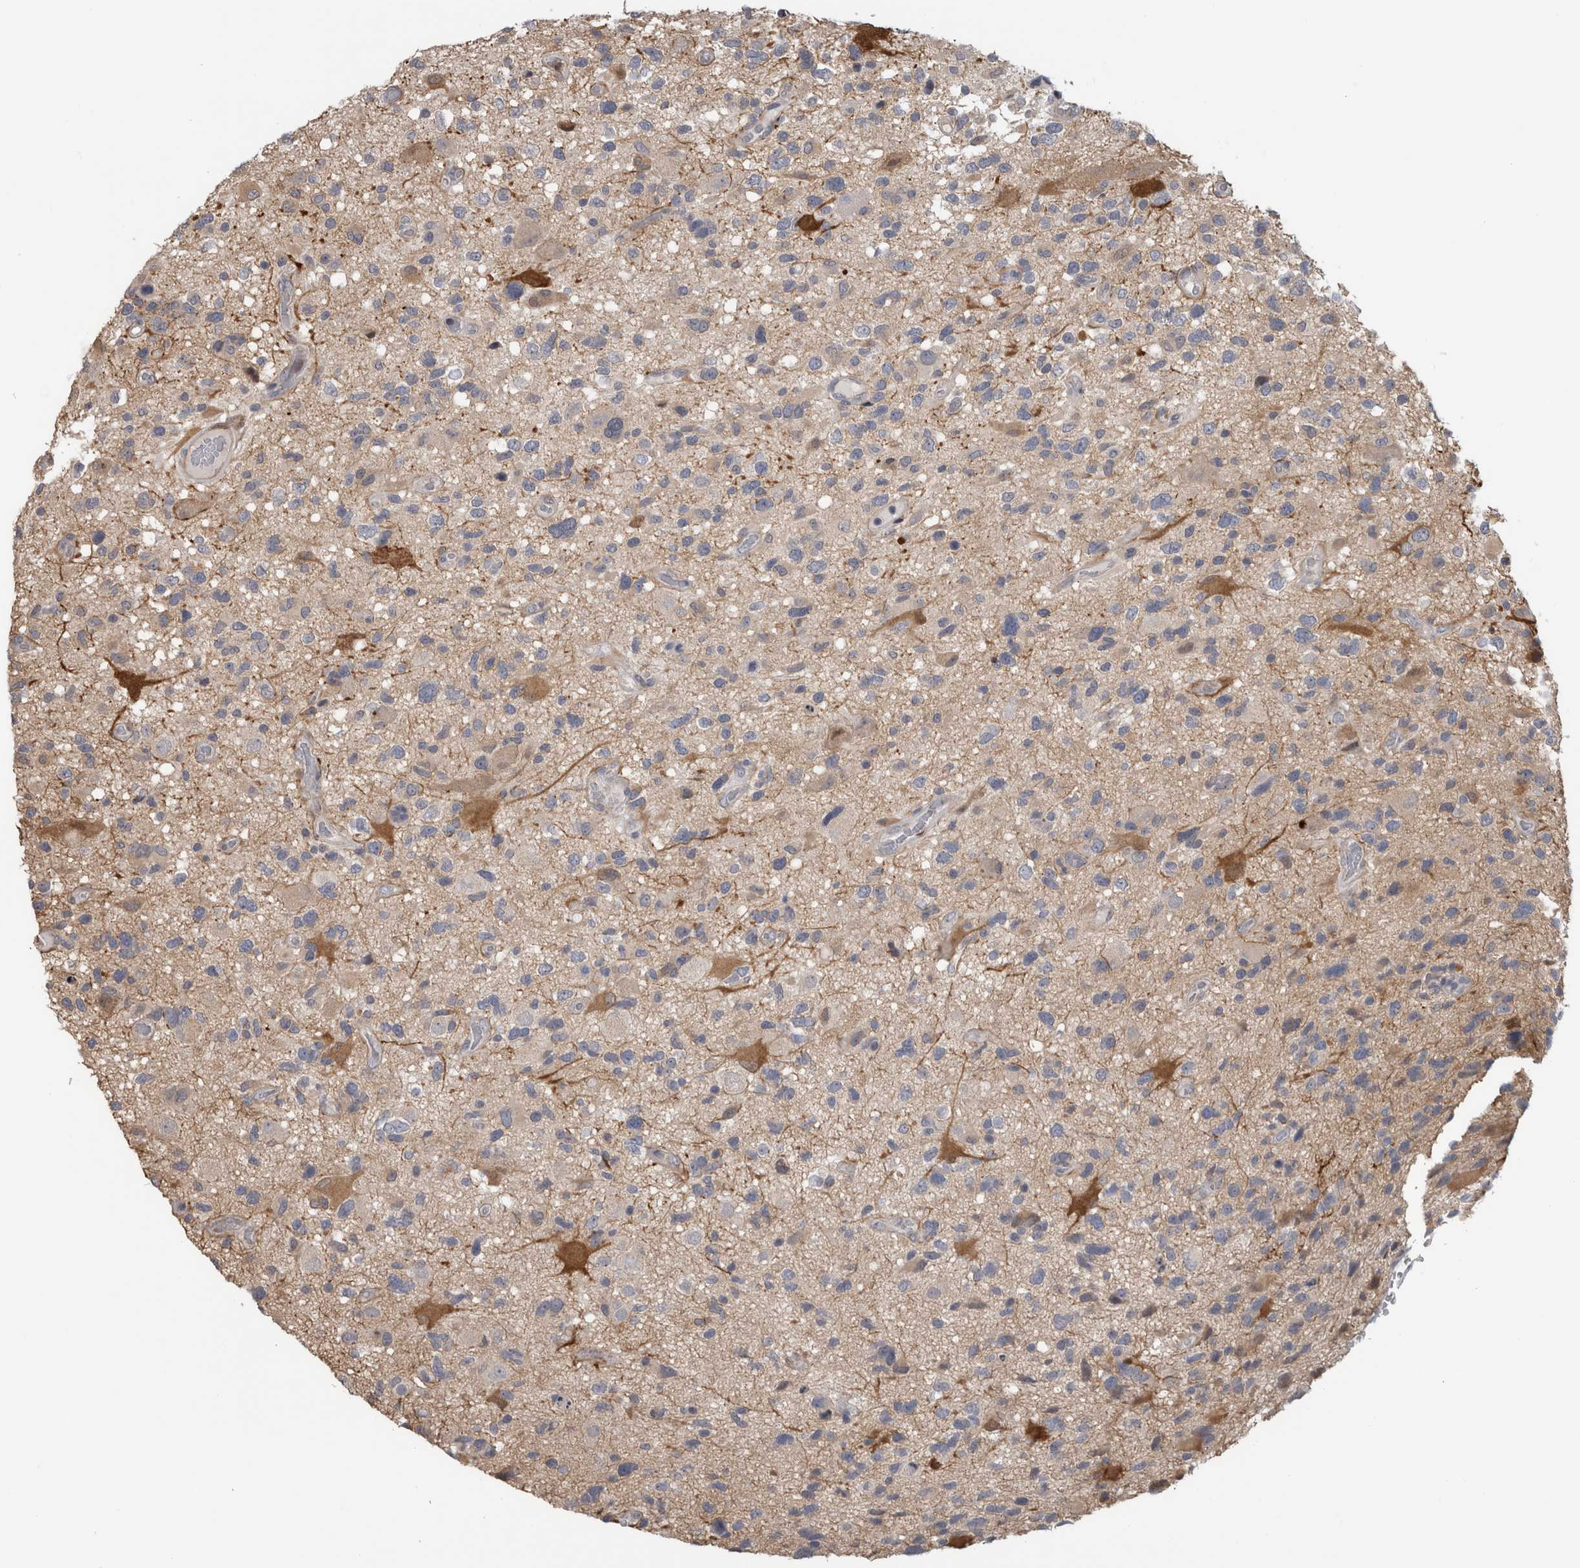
{"staining": {"intensity": "weak", "quantity": "25%-75%", "location": "cytoplasmic/membranous"}, "tissue": "glioma", "cell_type": "Tumor cells", "image_type": "cancer", "snomed": [{"axis": "morphology", "description": "Glioma, malignant, High grade"}, {"axis": "topography", "description": "Brain"}], "caption": "A high-resolution photomicrograph shows immunohistochemistry staining of glioma, which reveals weak cytoplasmic/membranous expression in about 25%-75% of tumor cells.", "gene": "USH1G", "patient": {"sex": "male", "age": 33}}